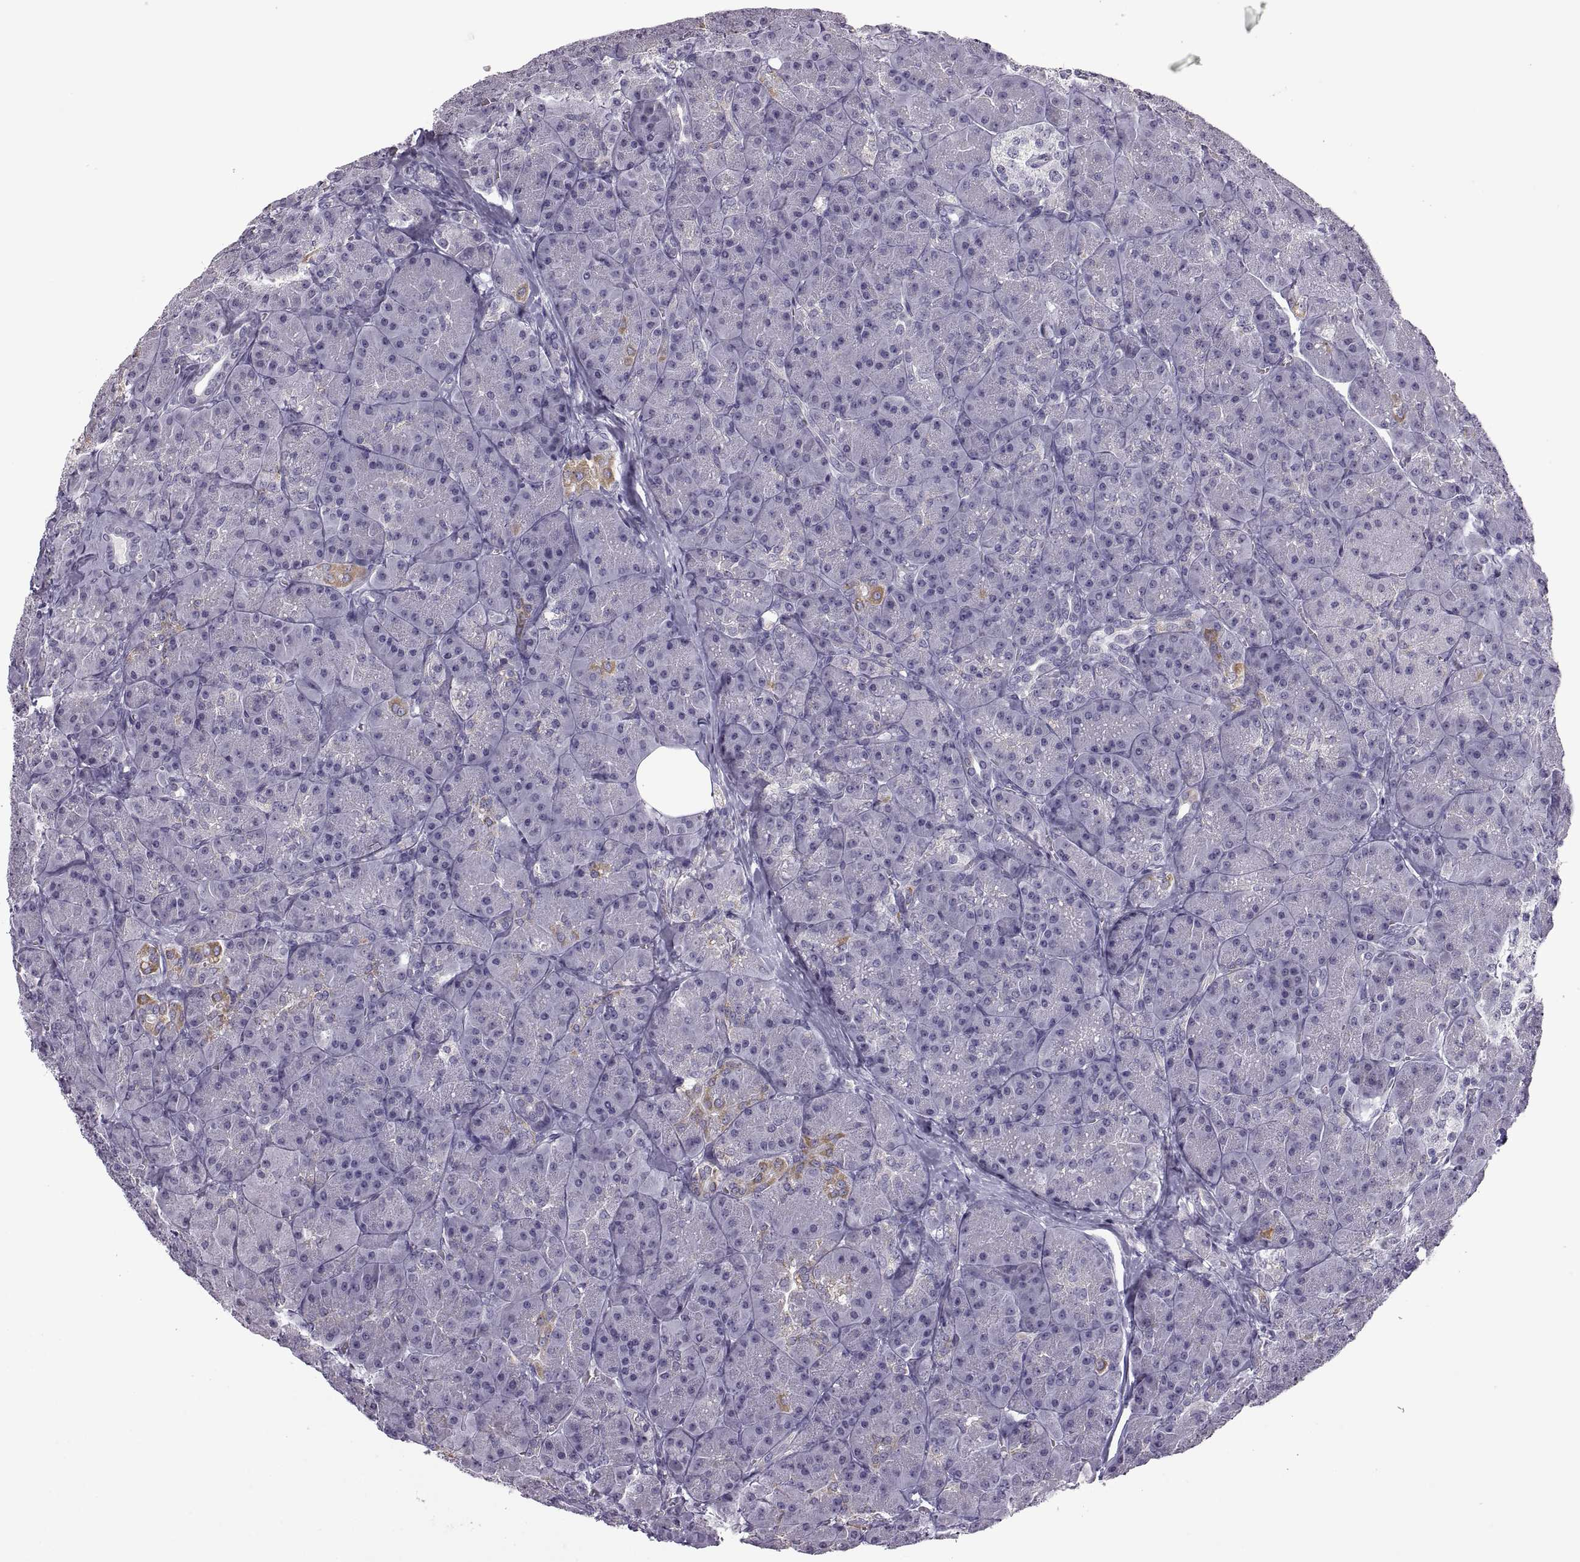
{"staining": {"intensity": "moderate", "quantity": "<25%", "location": "cytoplasmic/membranous"}, "tissue": "pancreas", "cell_type": "Exocrine glandular cells", "image_type": "normal", "snomed": [{"axis": "morphology", "description": "Normal tissue, NOS"}, {"axis": "topography", "description": "Pancreas"}], "caption": "This is an image of immunohistochemistry (IHC) staining of benign pancreas, which shows moderate expression in the cytoplasmic/membranous of exocrine glandular cells.", "gene": "FAM170A", "patient": {"sex": "male", "age": 57}}